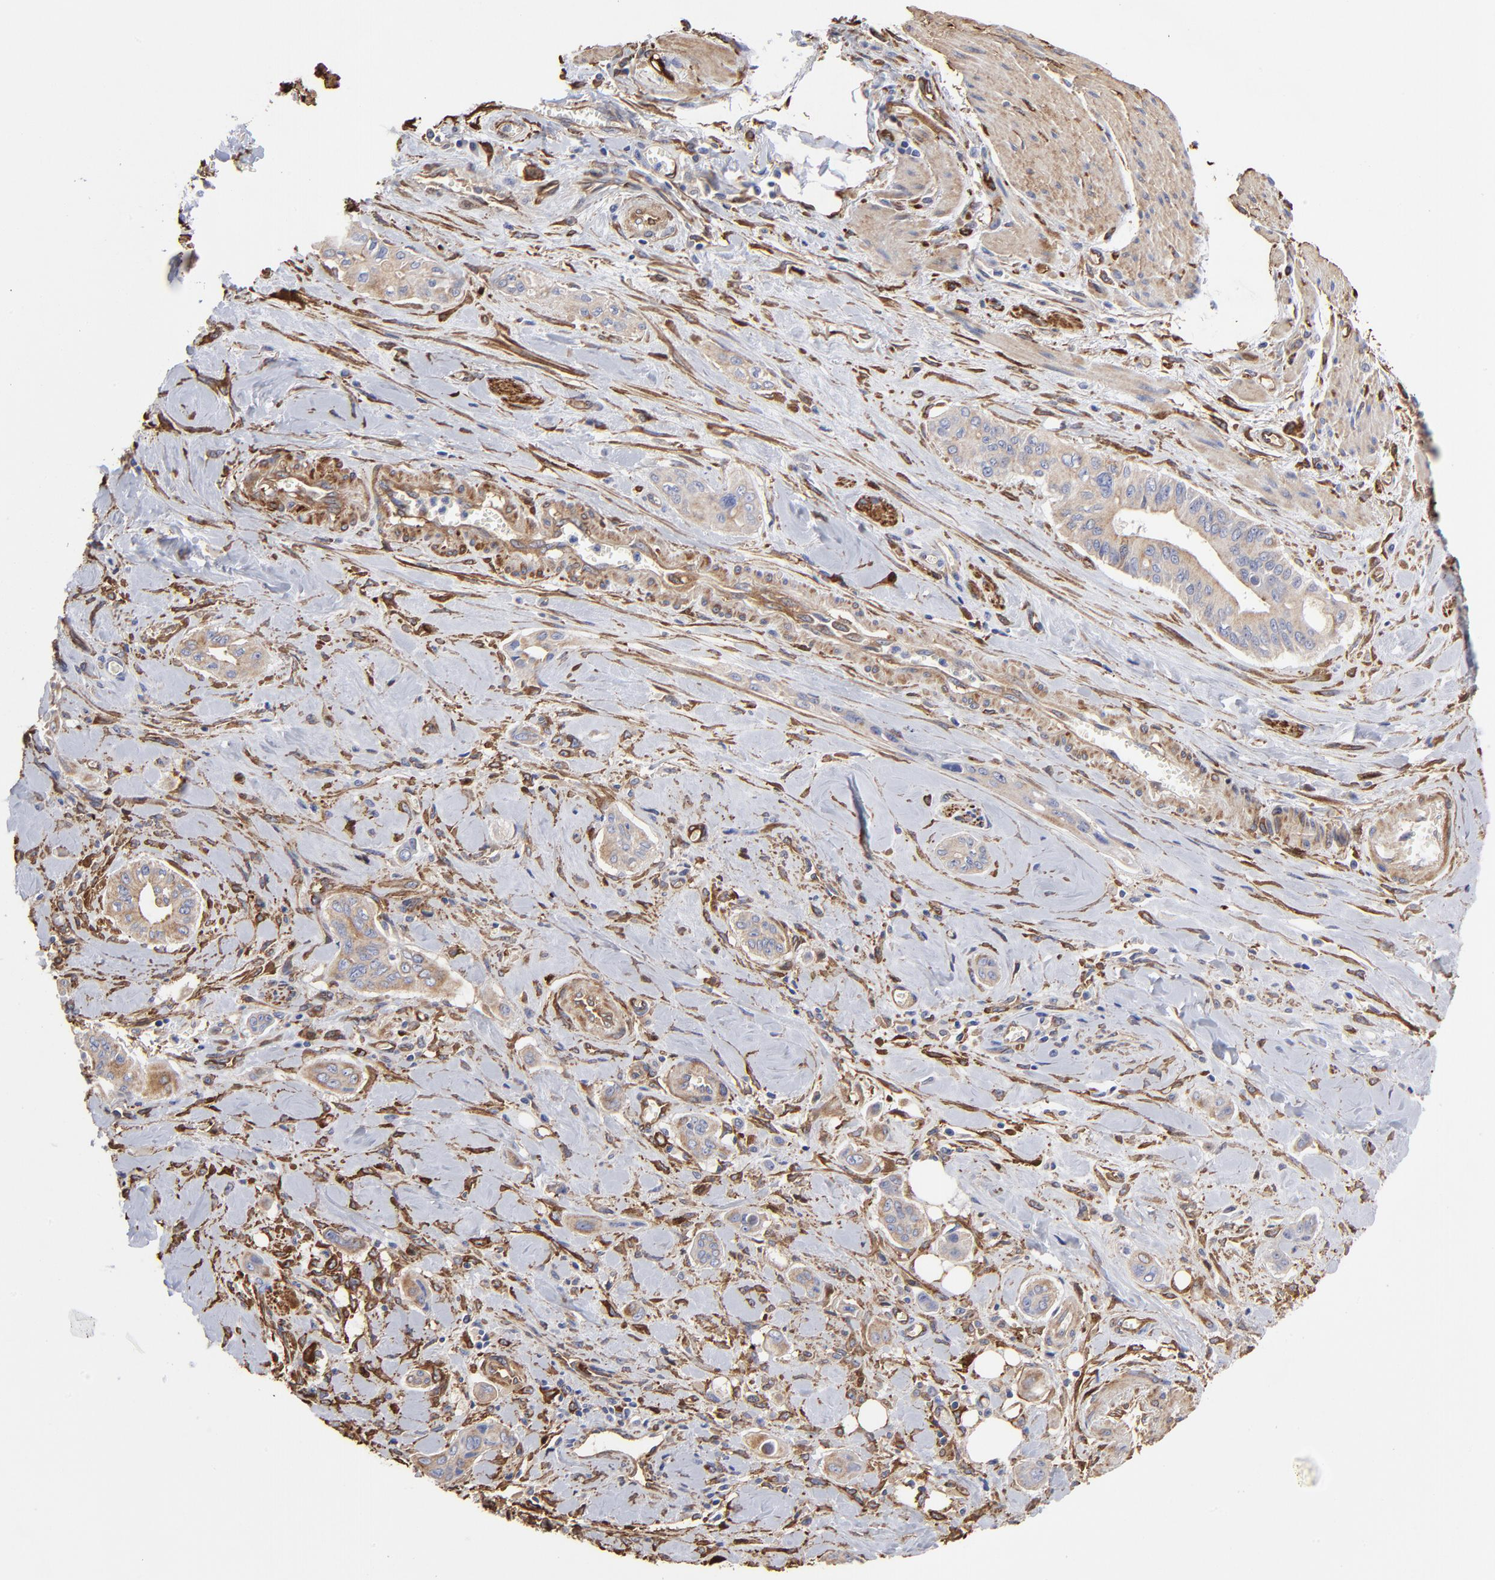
{"staining": {"intensity": "weak", "quantity": ">75%", "location": "cytoplasmic/membranous"}, "tissue": "pancreatic cancer", "cell_type": "Tumor cells", "image_type": "cancer", "snomed": [{"axis": "morphology", "description": "Adenocarcinoma, NOS"}, {"axis": "topography", "description": "Pancreas"}], "caption": "Human pancreatic adenocarcinoma stained with a brown dye shows weak cytoplasmic/membranous positive expression in approximately >75% of tumor cells.", "gene": "CILP", "patient": {"sex": "male", "age": 77}}